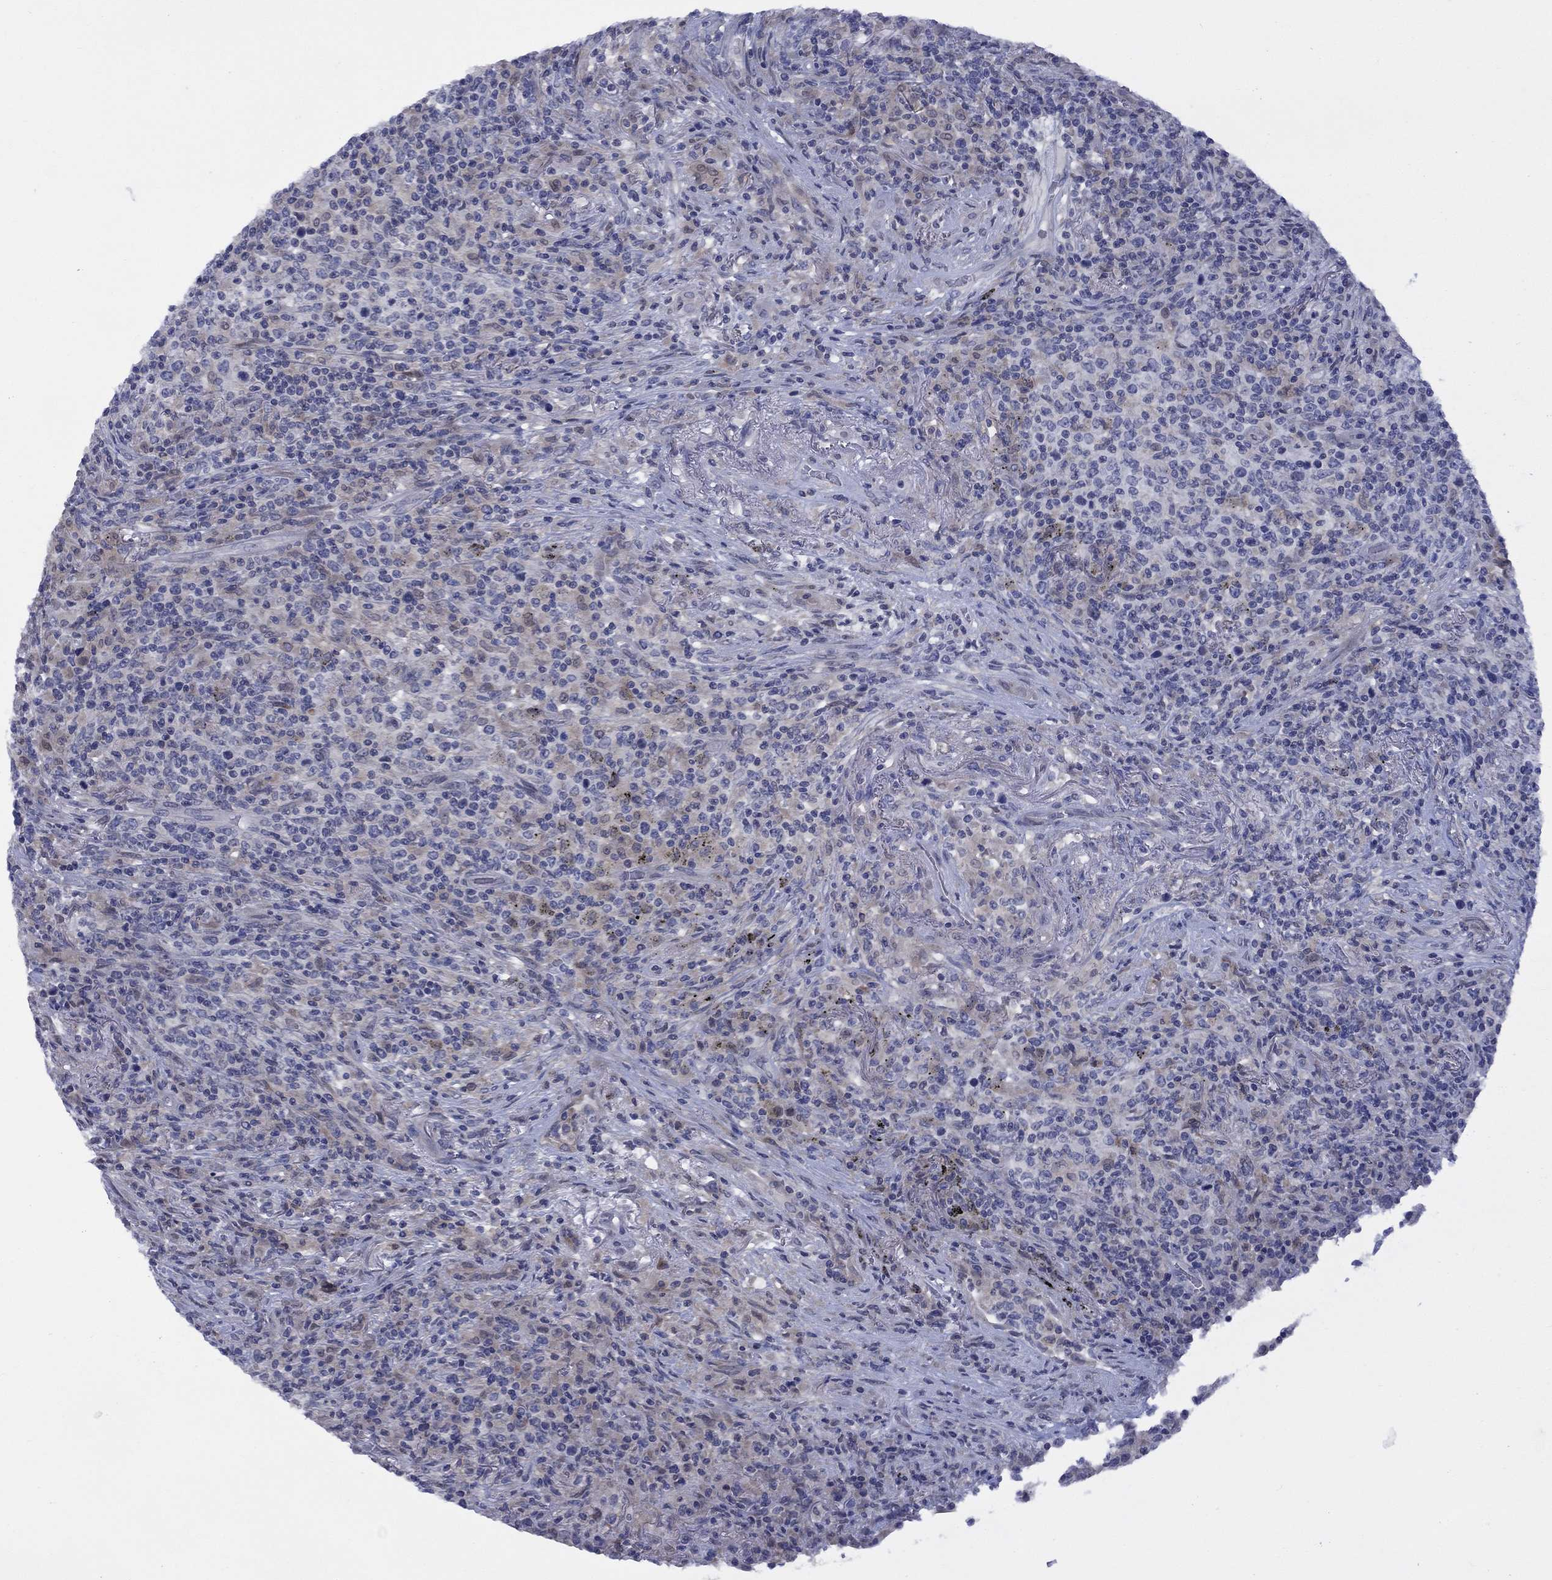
{"staining": {"intensity": "weak", "quantity": ">75%", "location": "cytoplasmic/membranous"}, "tissue": "lymphoma", "cell_type": "Tumor cells", "image_type": "cancer", "snomed": [{"axis": "morphology", "description": "Malignant lymphoma, non-Hodgkin's type, High grade"}, {"axis": "topography", "description": "Lung"}], "caption": "Lymphoma tissue displays weak cytoplasmic/membranous staining in about >75% of tumor cells", "gene": "CYP2B6", "patient": {"sex": "male", "age": 79}}